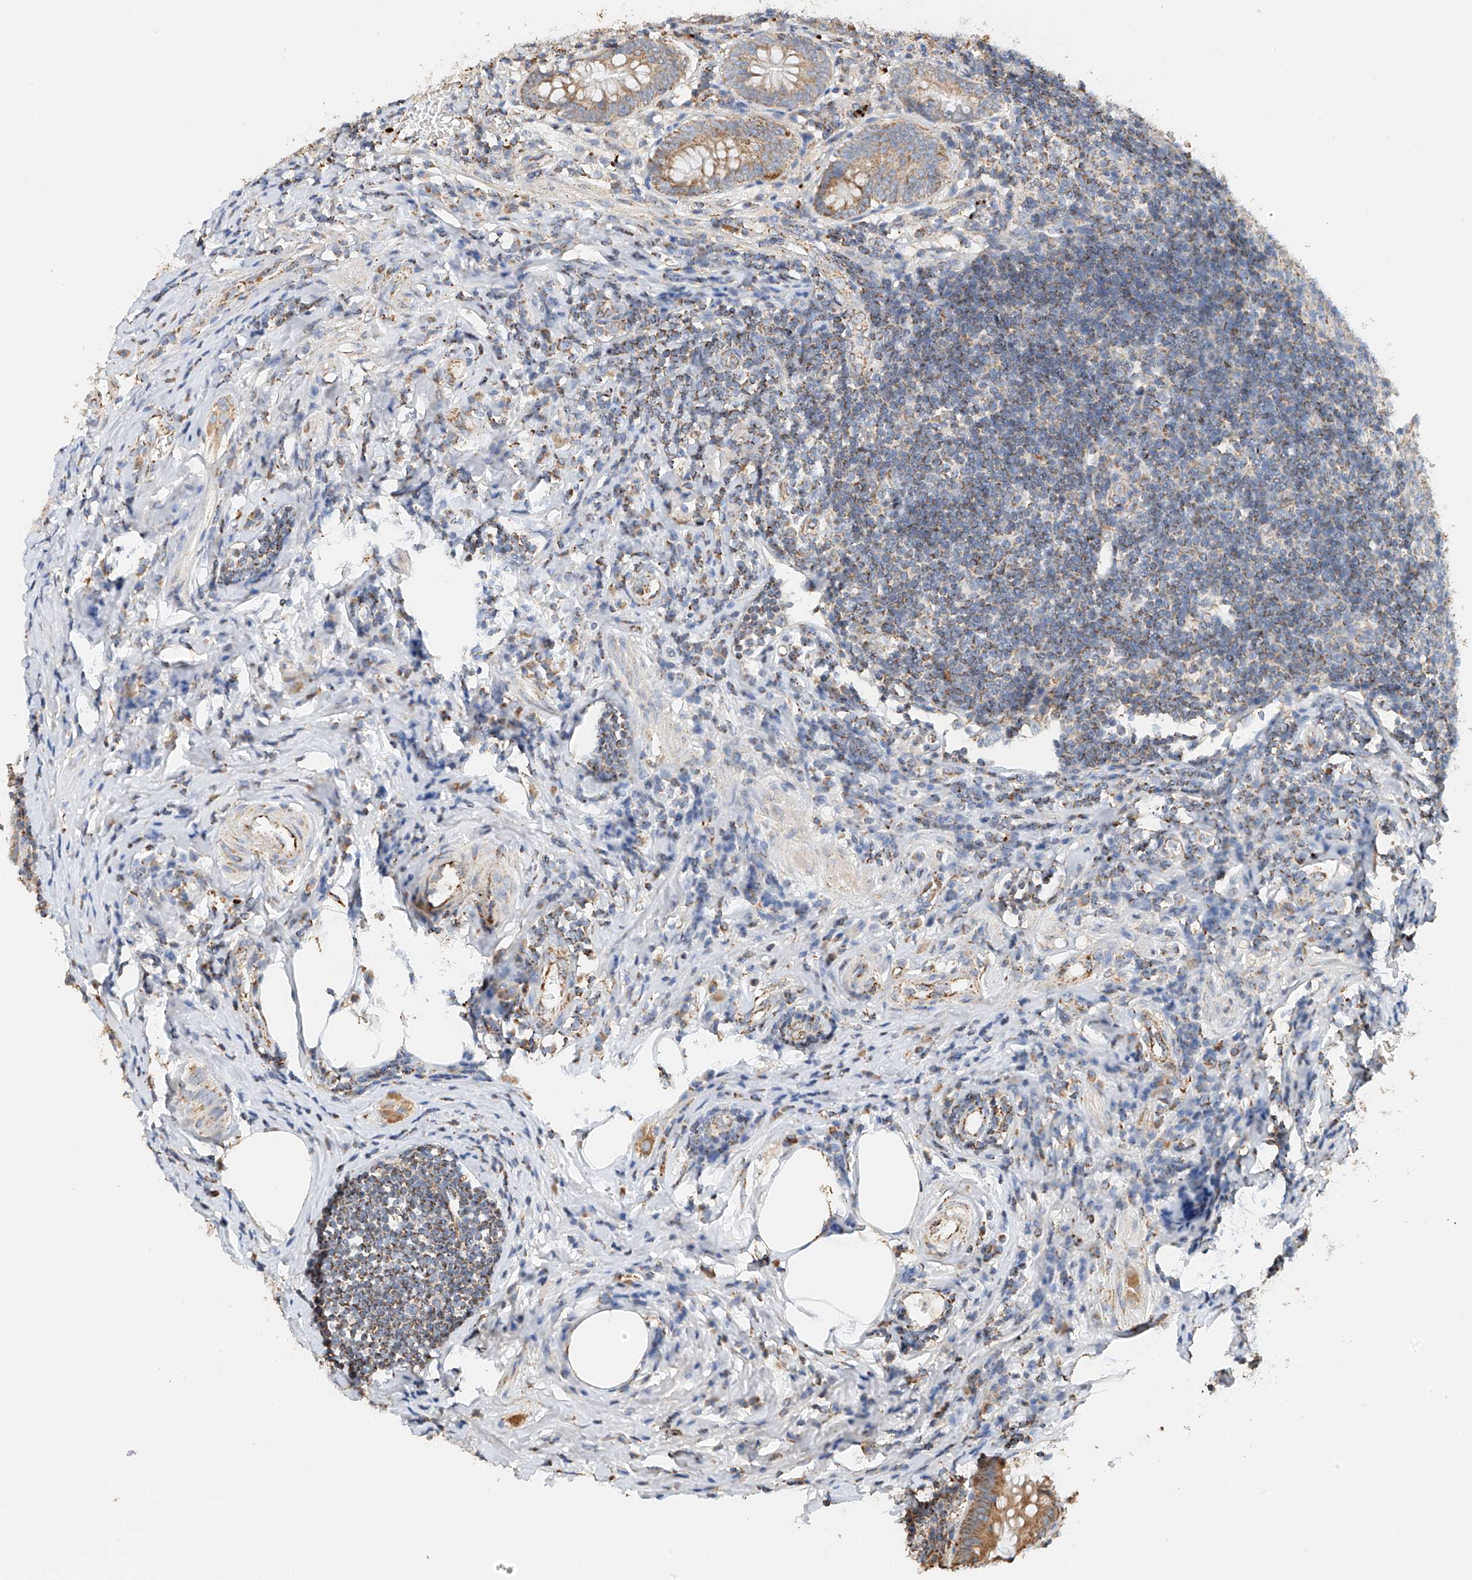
{"staining": {"intensity": "moderate", "quantity": "25%-75%", "location": "cytoplasmic/membranous"}, "tissue": "appendix", "cell_type": "Glandular cells", "image_type": "normal", "snomed": [{"axis": "morphology", "description": "Normal tissue, NOS"}, {"axis": "topography", "description": "Appendix"}], "caption": "An immunohistochemistry (IHC) photomicrograph of benign tissue is shown. Protein staining in brown shows moderate cytoplasmic/membranous positivity in appendix within glandular cells. (DAB (3,3'-diaminobenzidine) IHC with brightfield microscopy, high magnification).", "gene": "YIPF7", "patient": {"sex": "female", "age": 54}}